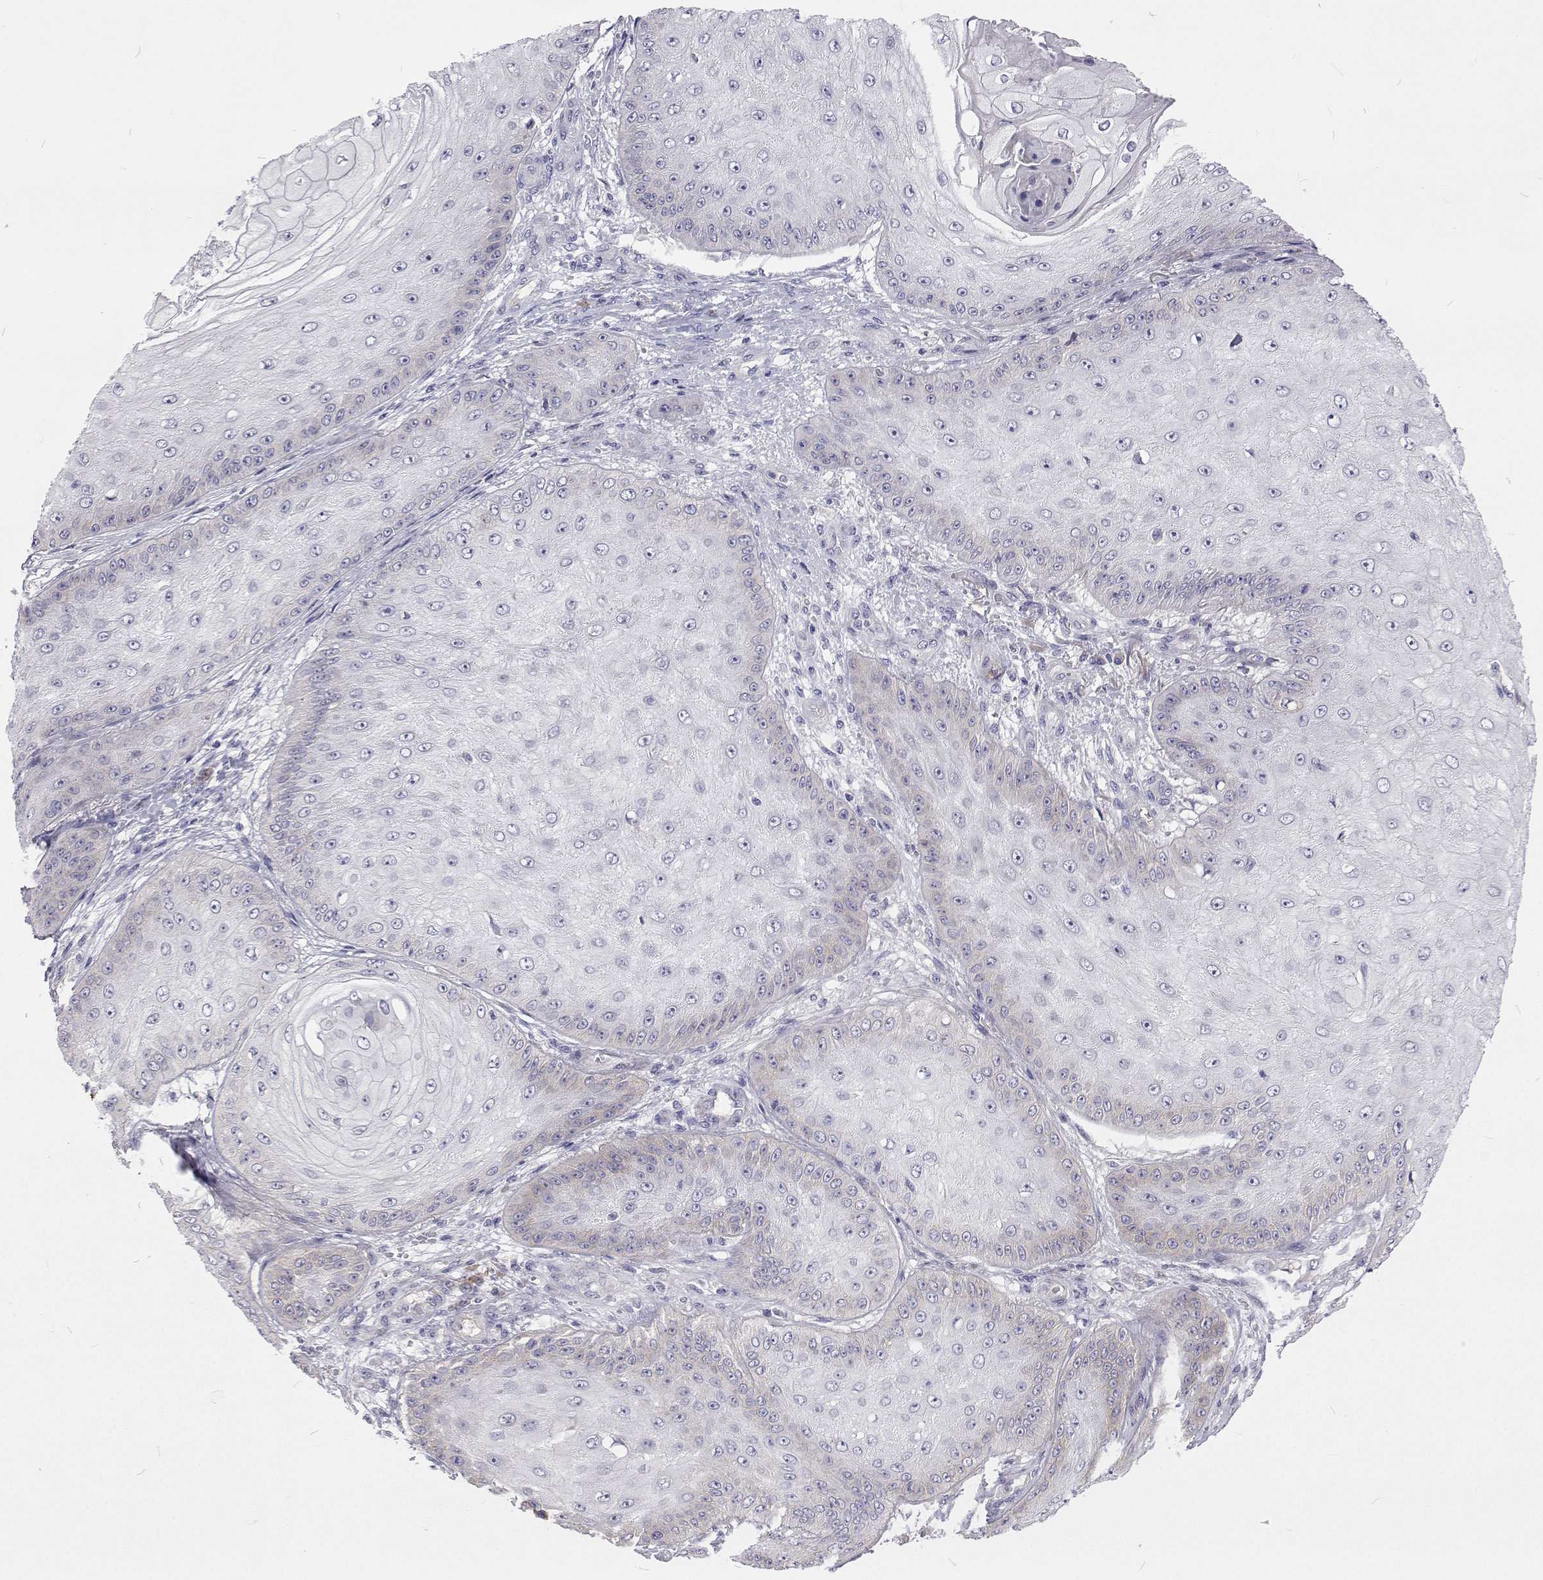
{"staining": {"intensity": "negative", "quantity": "none", "location": "none"}, "tissue": "skin cancer", "cell_type": "Tumor cells", "image_type": "cancer", "snomed": [{"axis": "morphology", "description": "Squamous cell carcinoma, NOS"}, {"axis": "topography", "description": "Skin"}], "caption": "Immunohistochemical staining of human skin cancer (squamous cell carcinoma) demonstrates no significant expression in tumor cells.", "gene": "NPR3", "patient": {"sex": "male", "age": 70}}